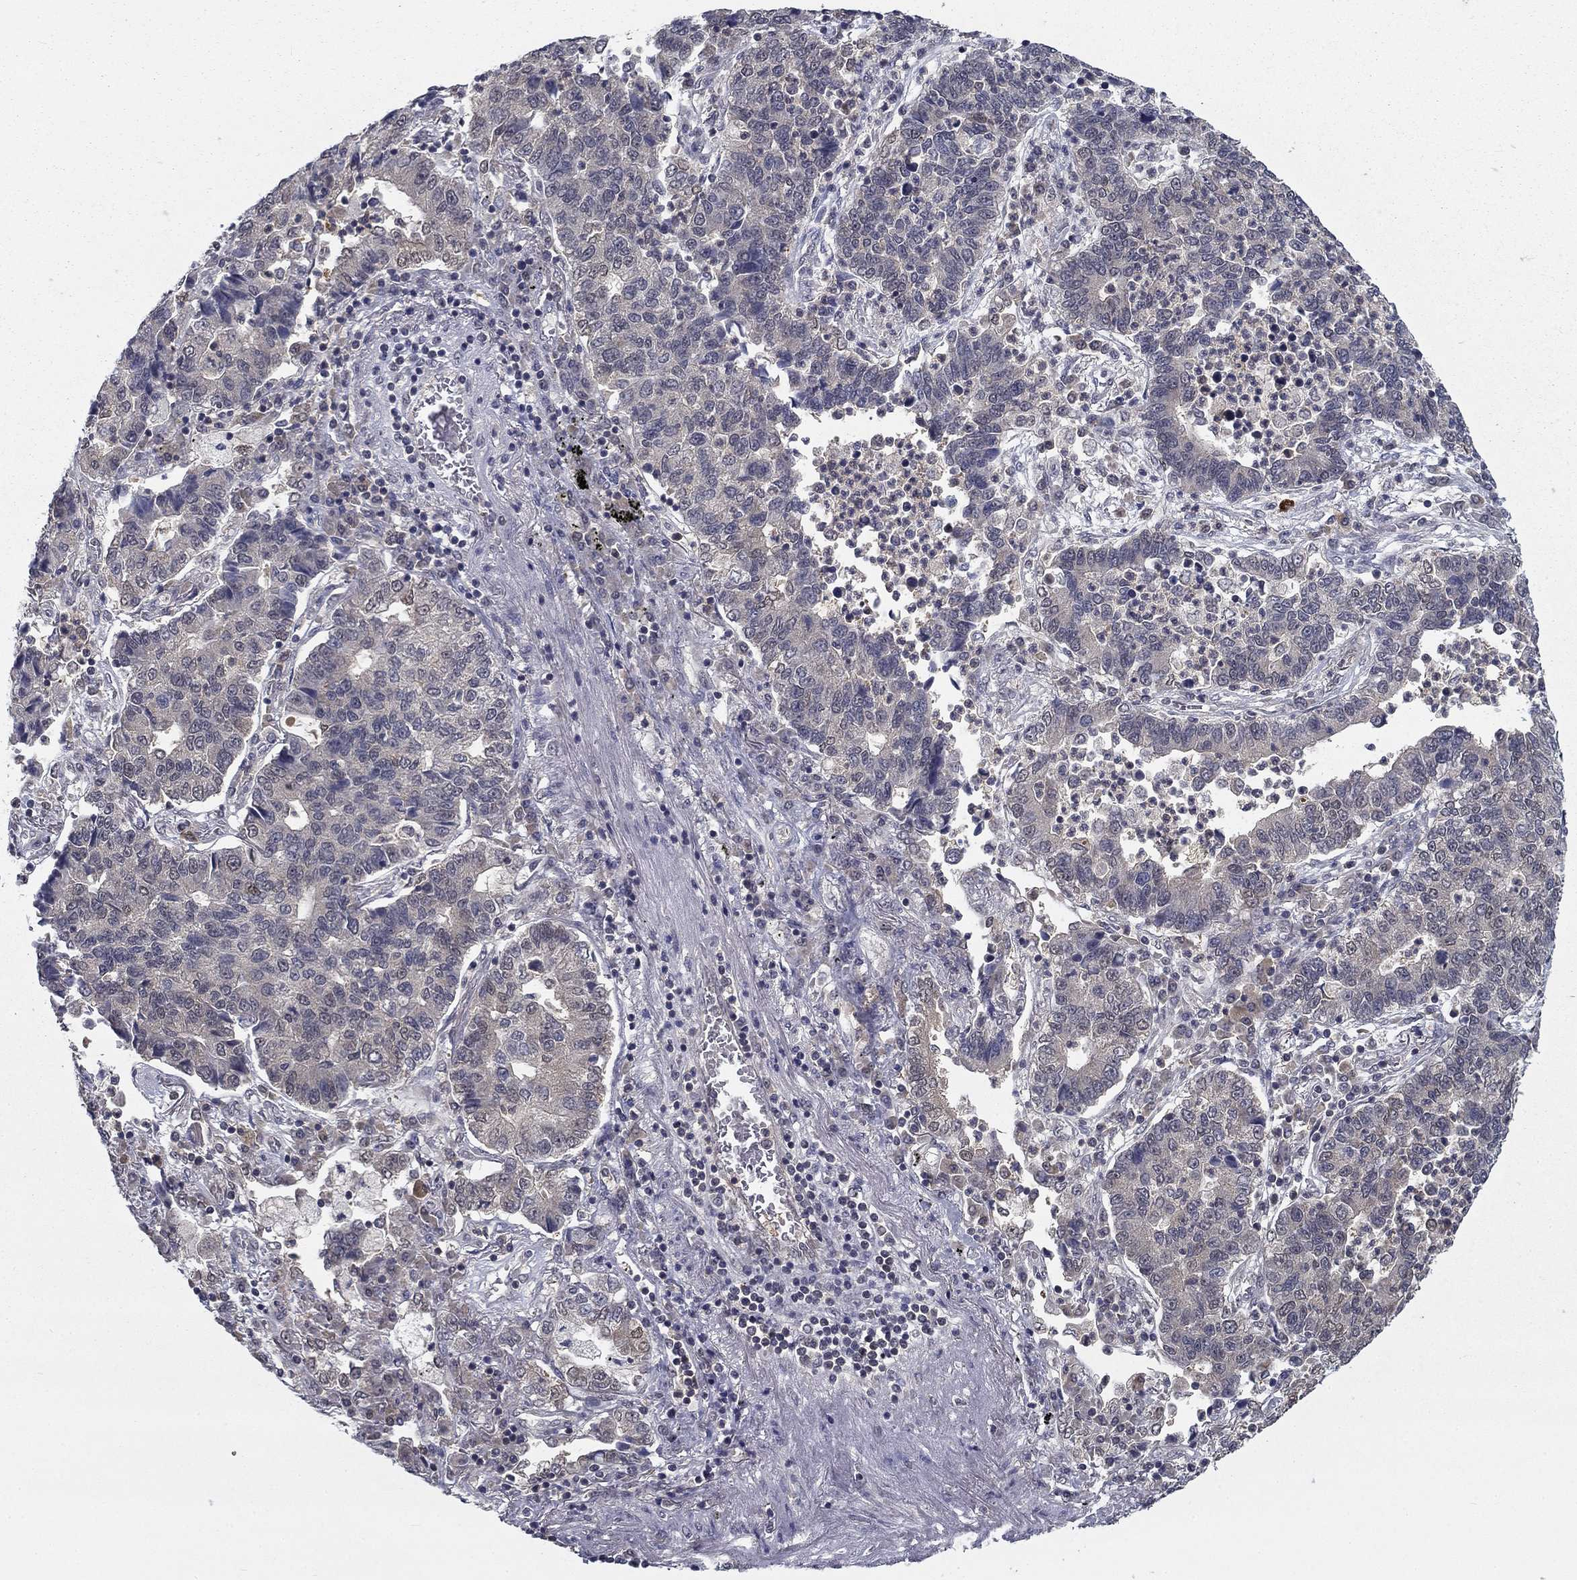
{"staining": {"intensity": "negative", "quantity": "none", "location": "none"}, "tissue": "lung cancer", "cell_type": "Tumor cells", "image_type": "cancer", "snomed": [{"axis": "morphology", "description": "Adenocarcinoma, NOS"}, {"axis": "topography", "description": "Lung"}], "caption": "Tumor cells show no significant staining in lung cancer (adenocarcinoma).", "gene": "NIT2", "patient": {"sex": "female", "age": 57}}